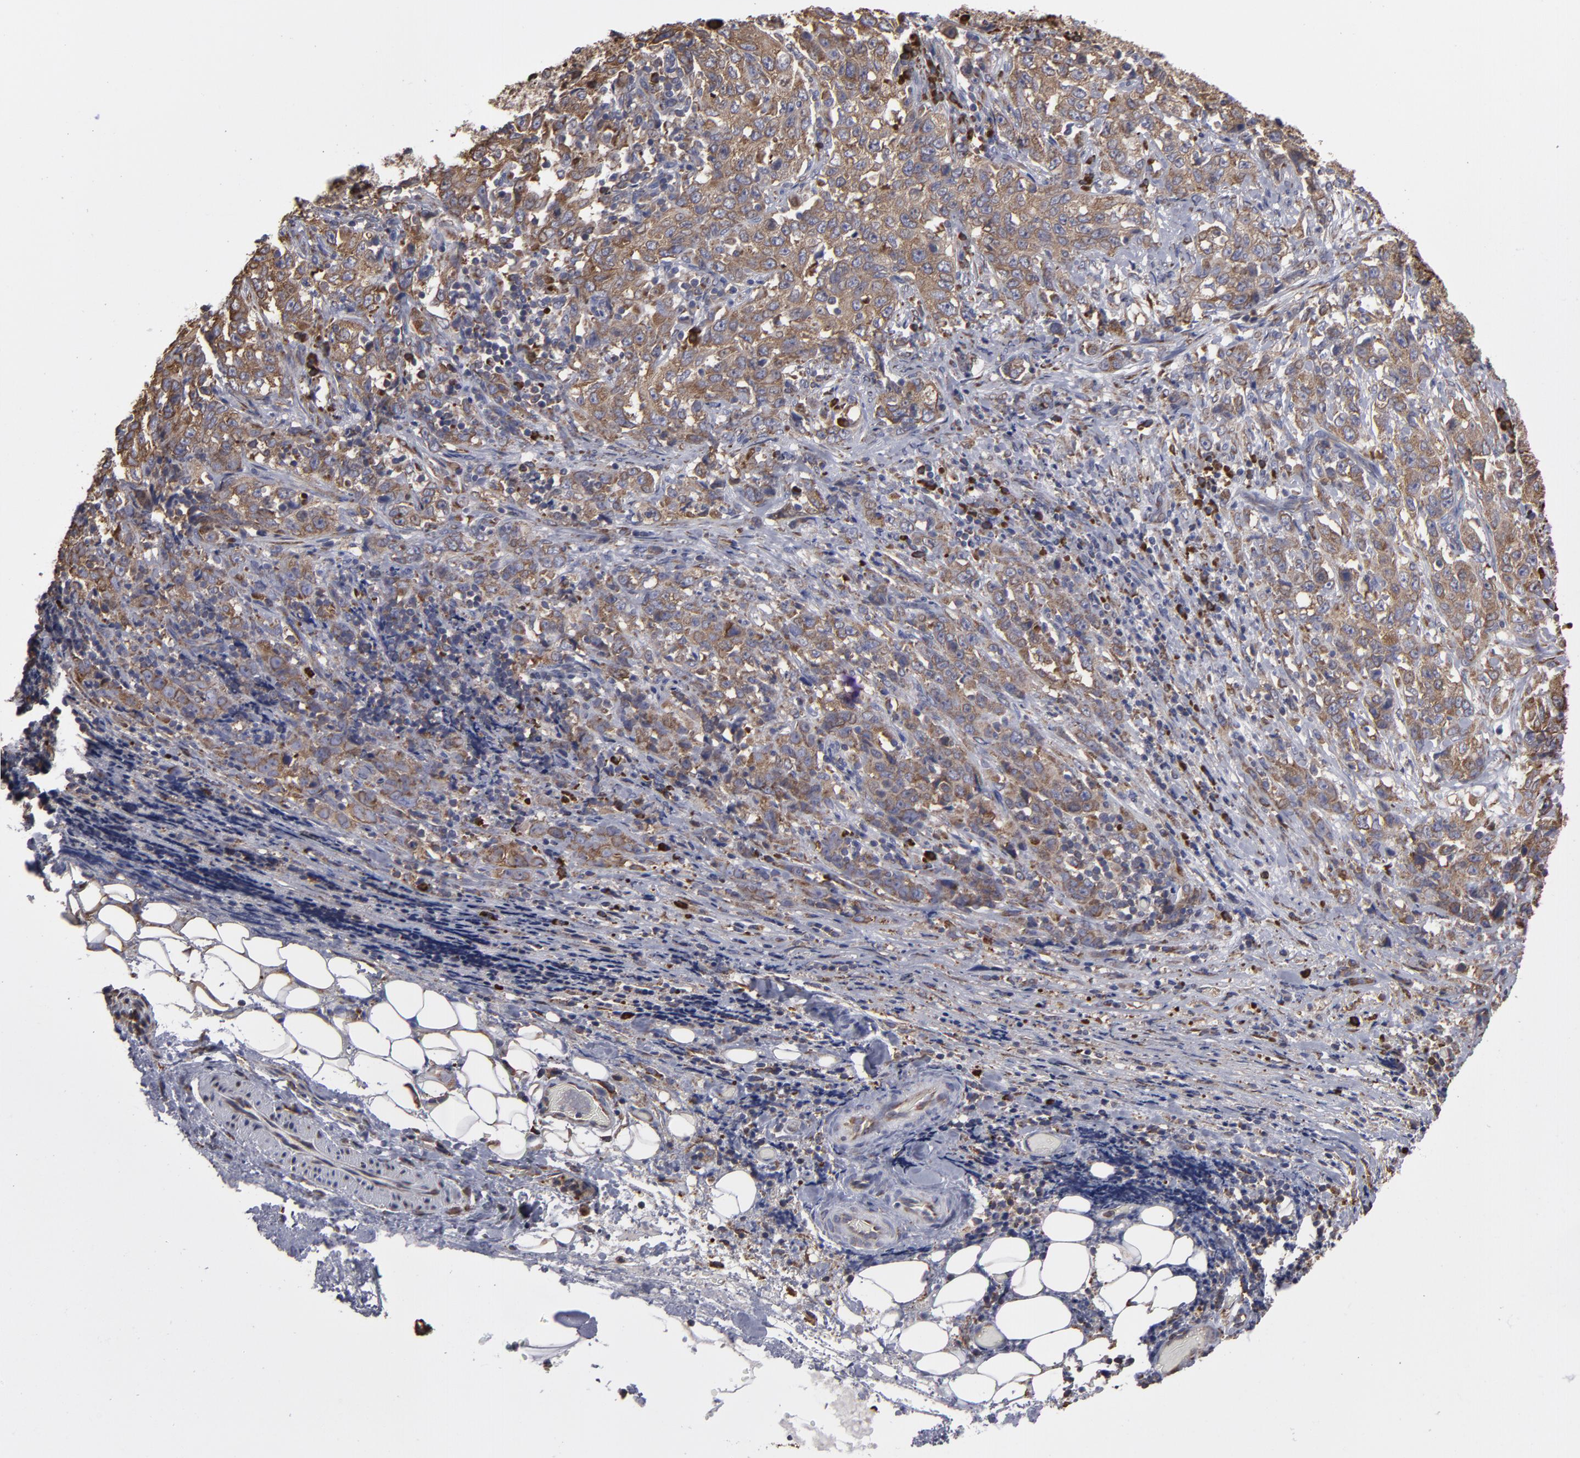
{"staining": {"intensity": "moderate", "quantity": ">75%", "location": "cytoplasmic/membranous"}, "tissue": "stomach cancer", "cell_type": "Tumor cells", "image_type": "cancer", "snomed": [{"axis": "morphology", "description": "Adenocarcinoma, NOS"}, {"axis": "topography", "description": "Stomach"}], "caption": "The micrograph reveals a brown stain indicating the presence of a protein in the cytoplasmic/membranous of tumor cells in adenocarcinoma (stomach).", "gene": "SND1", "patient": {"sex": "male", "age": 48}}